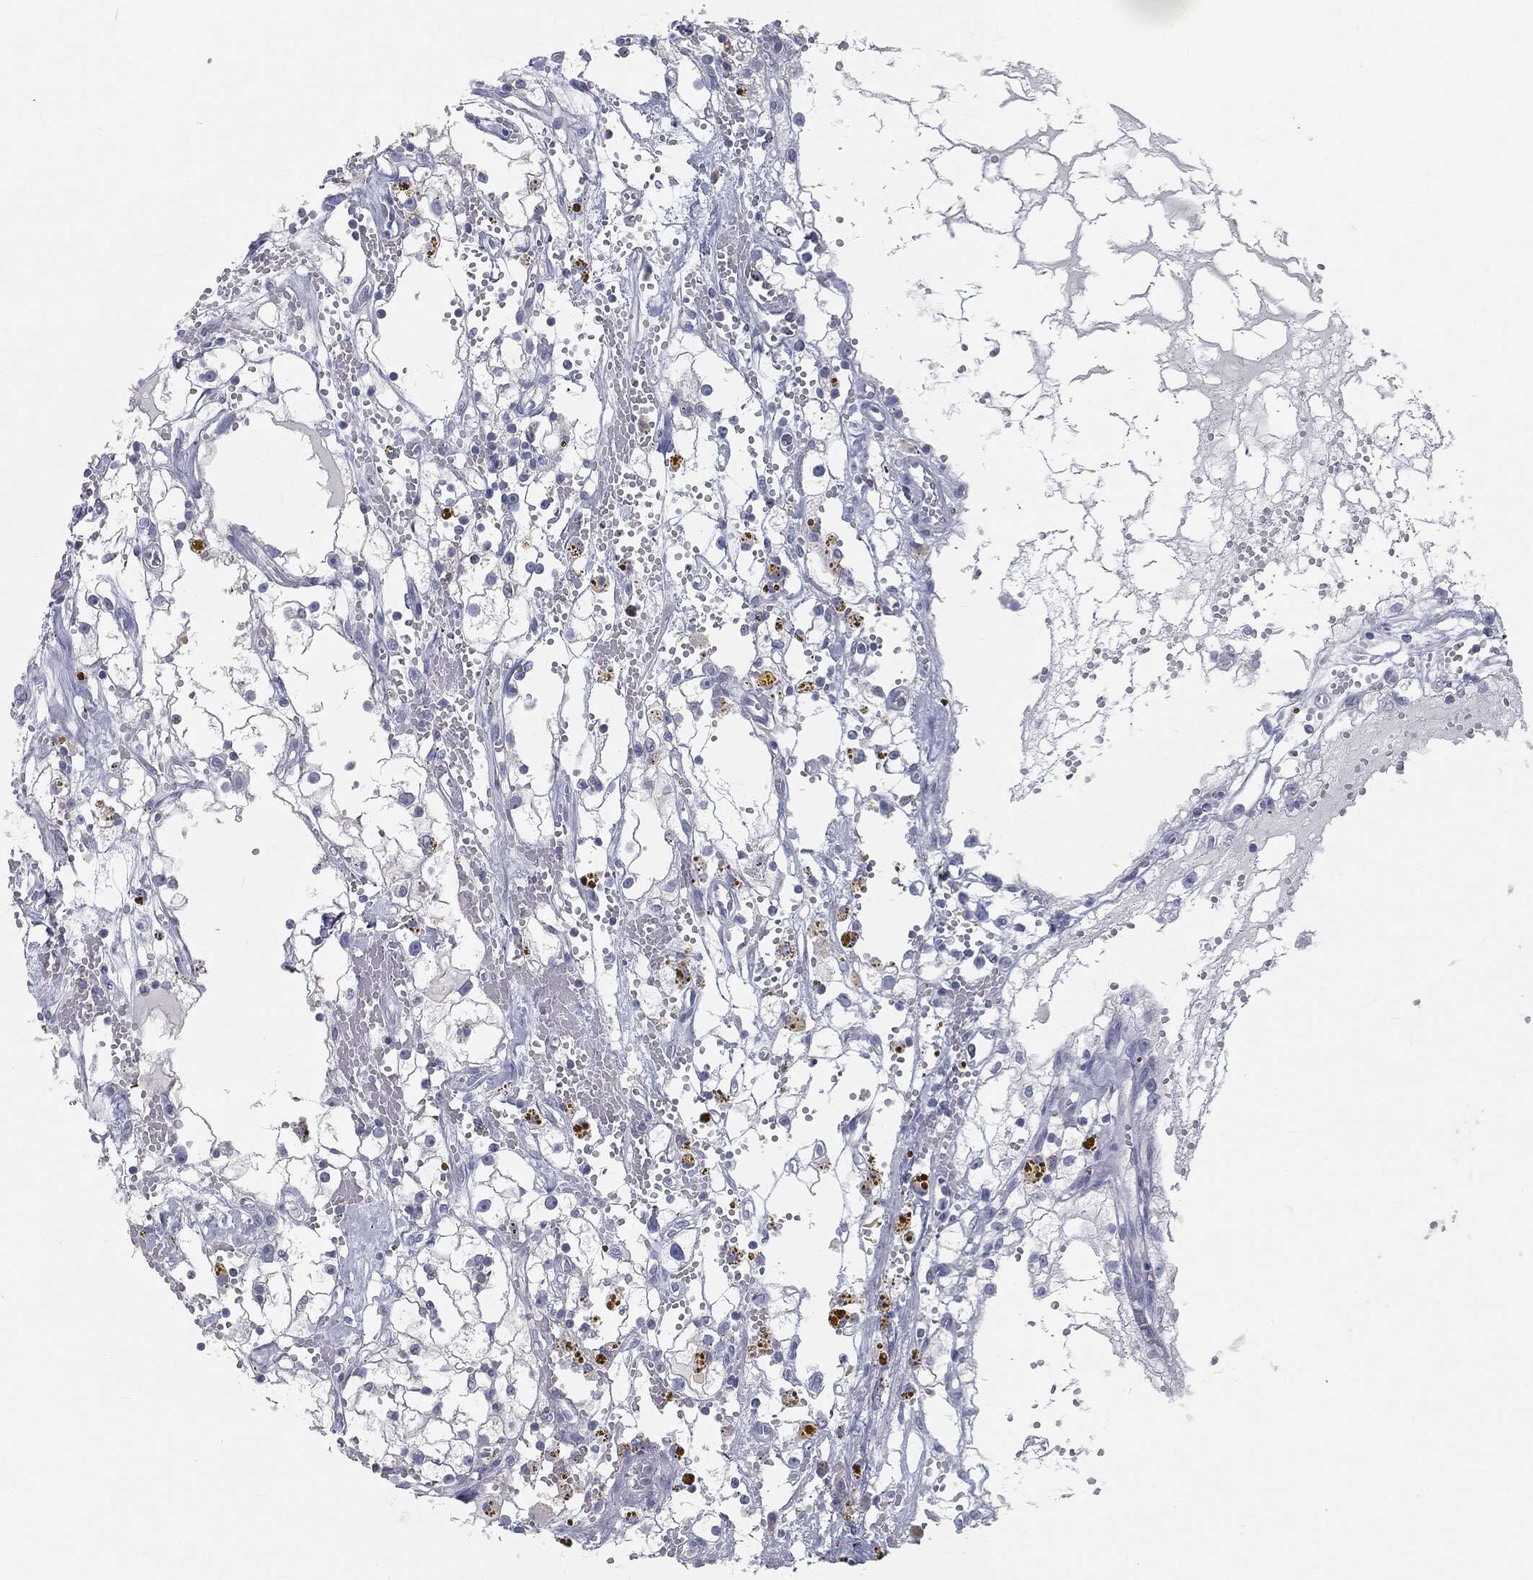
{"staining": {"intensity": "negative", "quantity": "none", "location": "none"}, "tissue": "renal cancer", "cell_type": "Tumor cells", "image_type": "cancer", "snomed": [{"axis": "morphology", "description": "Adenocarcinoma, NOS"}, {"axis": "topography", "description": "Kidney"}], "caption": "The photomicrograph shows no significant staining in tumor cells of renal cancer. (IHC, brightfield microscopy, high magnification).", "gene": "CAV3", "patient": {"sex": "male", "age": 56}}